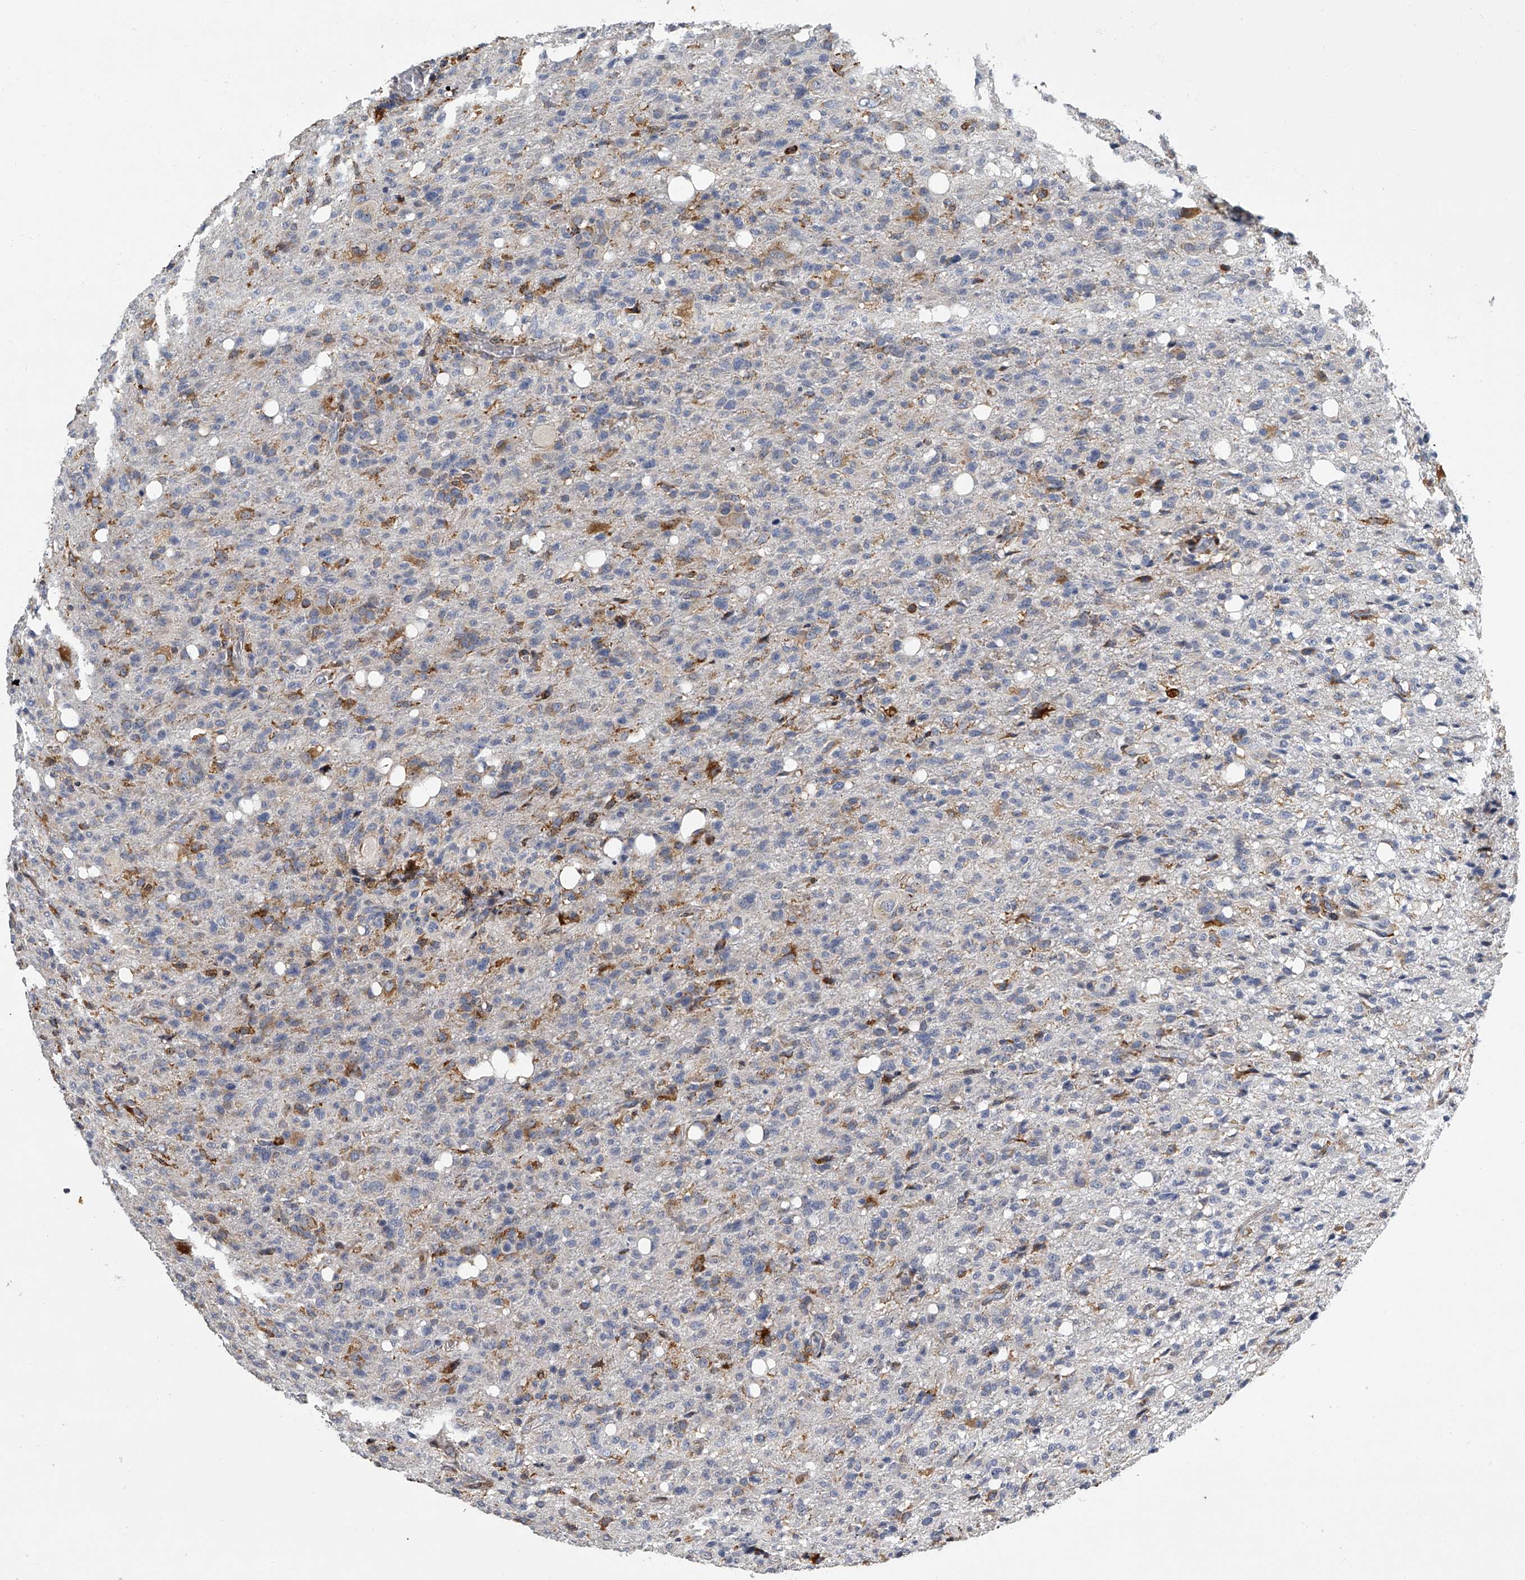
{"staining": {"intensity": "negative", "quantity": "none", "location": "none"}, "tissue": "glioma", "cell_type": "Tumor cells", "image_type": "cancer", "snomed": [{"axis": "morphology", "description": "Glioma, malignant, High grade"}, {"axis": "topography", "description": "Brain"}], "caption": "Immunohistochemistry of malignant high-grade glioma exhibits no staining in tumor cells.", "gene": "TMEM63C", "patient": {"sex": "female", "age": 57}}